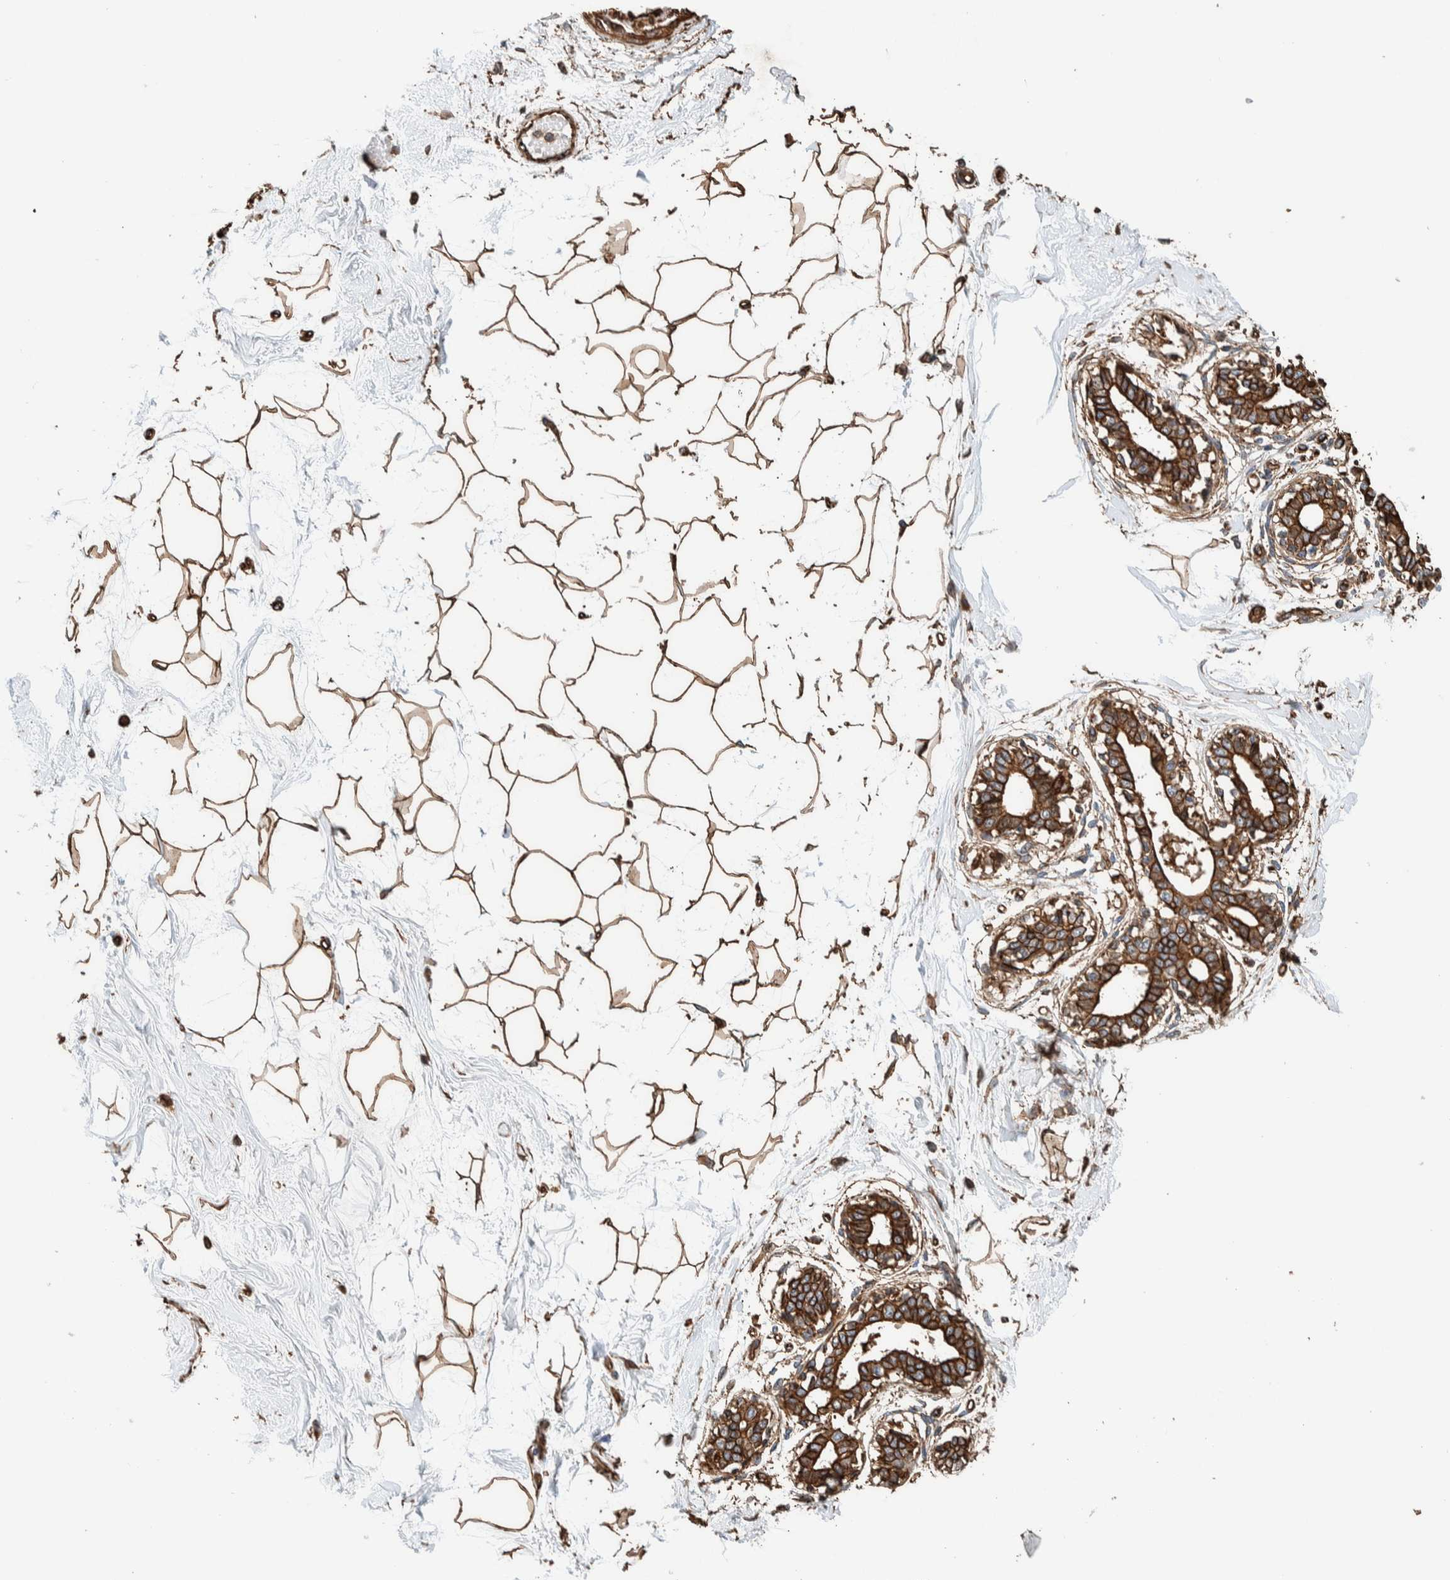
{"staining": {"intensity": "moderate", "quantity": ">75%", "location": "cytoplasmic/membranous"}, "tissue": "breast", "cell_type": "Adipocytes", "image_type": "normal", "snomed": [{"axis": "morphology", "description": "Normal tissue, NOS"}, {"axis": "topography", "description": "Breast"}], "caption": "This photomicrograph displays immunohistochemistry (IHC) staining of normal breast, with medium moderate cytoplasmic/membranous expression in approximately >75% of adipocytes.", "gene": "PKD1L1", "patient": {"sex": "female", "age": 45}}